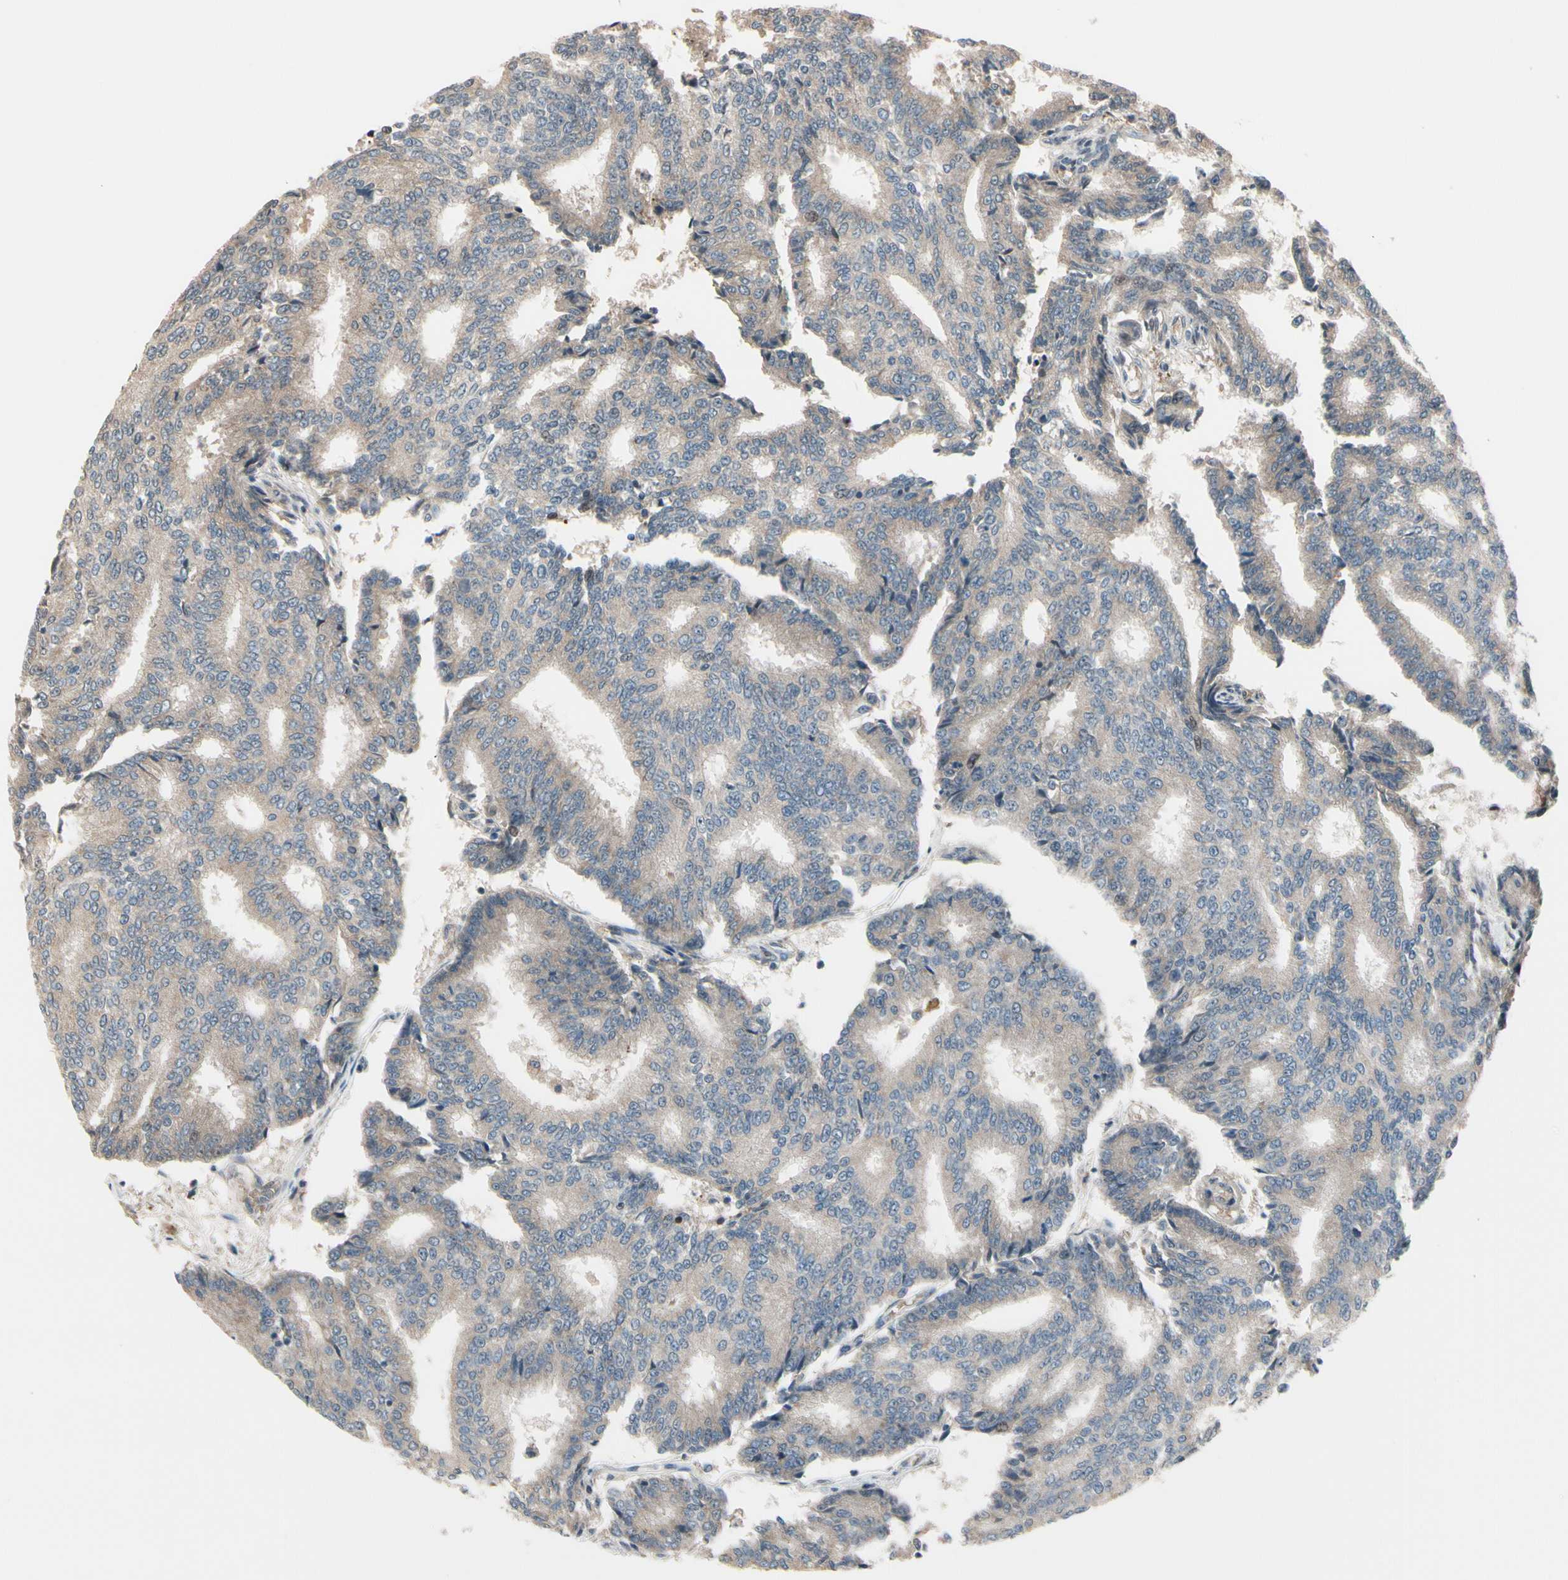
{"staining": {"intensity": "weak", "quantity": "25%-75%", "location": "cytoplasmic/membranous"}, "tissue": "prostate cancer", "cell_type": "Tumor cells", "image_type": "cancer", "snomed": [{"axis": "morphology", "description": "Adenocarcinoma, High grade"}, {"axis": "topography", "description": "Prostate"}], "caption": "Human high-grade adenocarcinoma (prostate) stained for a protein (brown) reveals weak cytoplasmic/membranous positive expression in approximately 25%-75% of tumor cells.", "gene": "SNX29", "patient": {"sex": "male", "age": 55}}